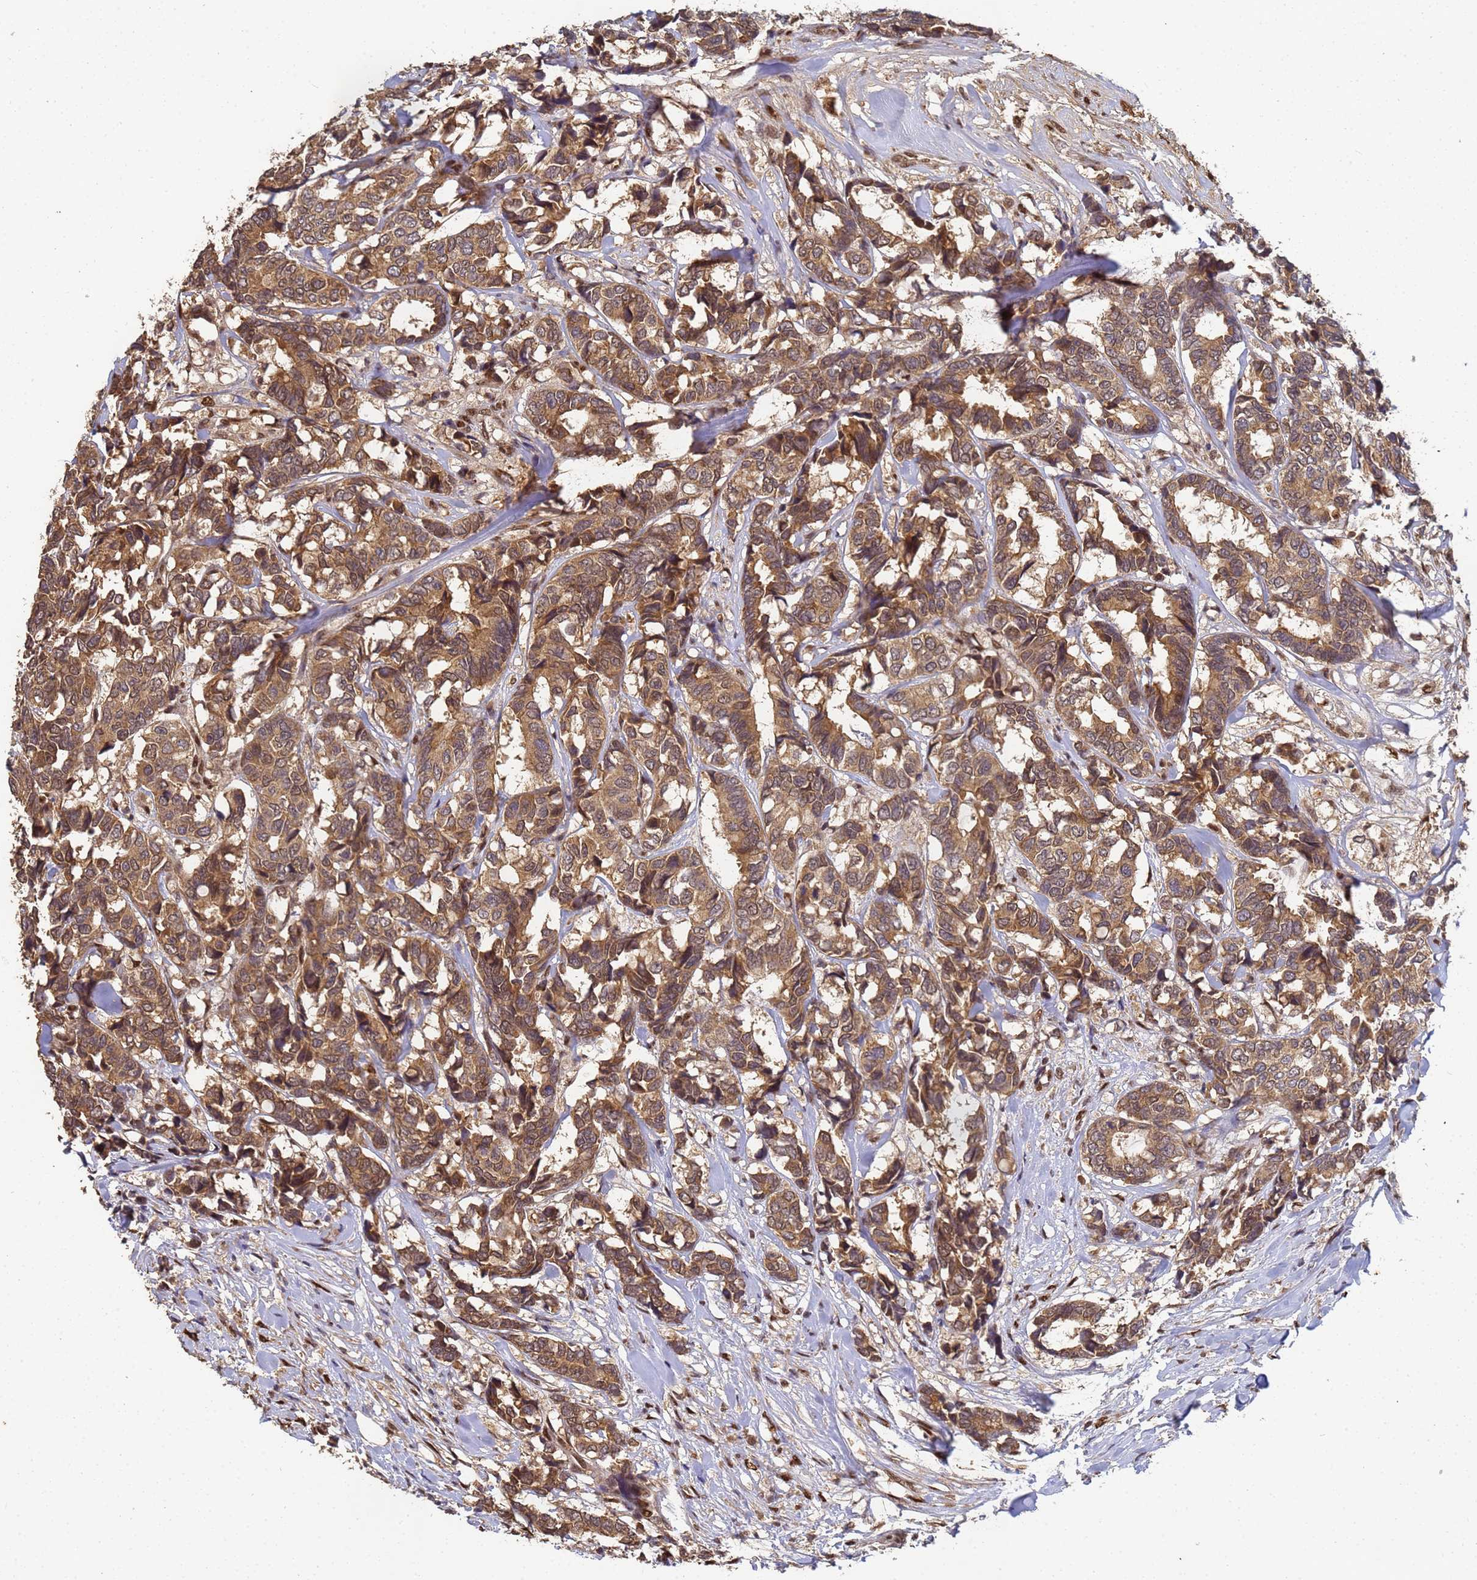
{"staining": {"intensity": "moderate", "quantity": ">75%", "location": "cytoplasmic/membranous"}, "tissue": "breast cancer", "cell_type": "Tumor cells", "image_type": "cancer", "snomed": [{"axis": "morphology", "description": "Duct carcinoma"}, {"axis": "topography", "description": "Breast"}], "caption": "This is an image of IHC staining of breast cancer (intraductal carcinoma), which shows moderate positivity in the cytoplasmic/membranous of tumor cells.", "gene": "SECISBP2", "patient": {"sex": "female", "age": 87}}